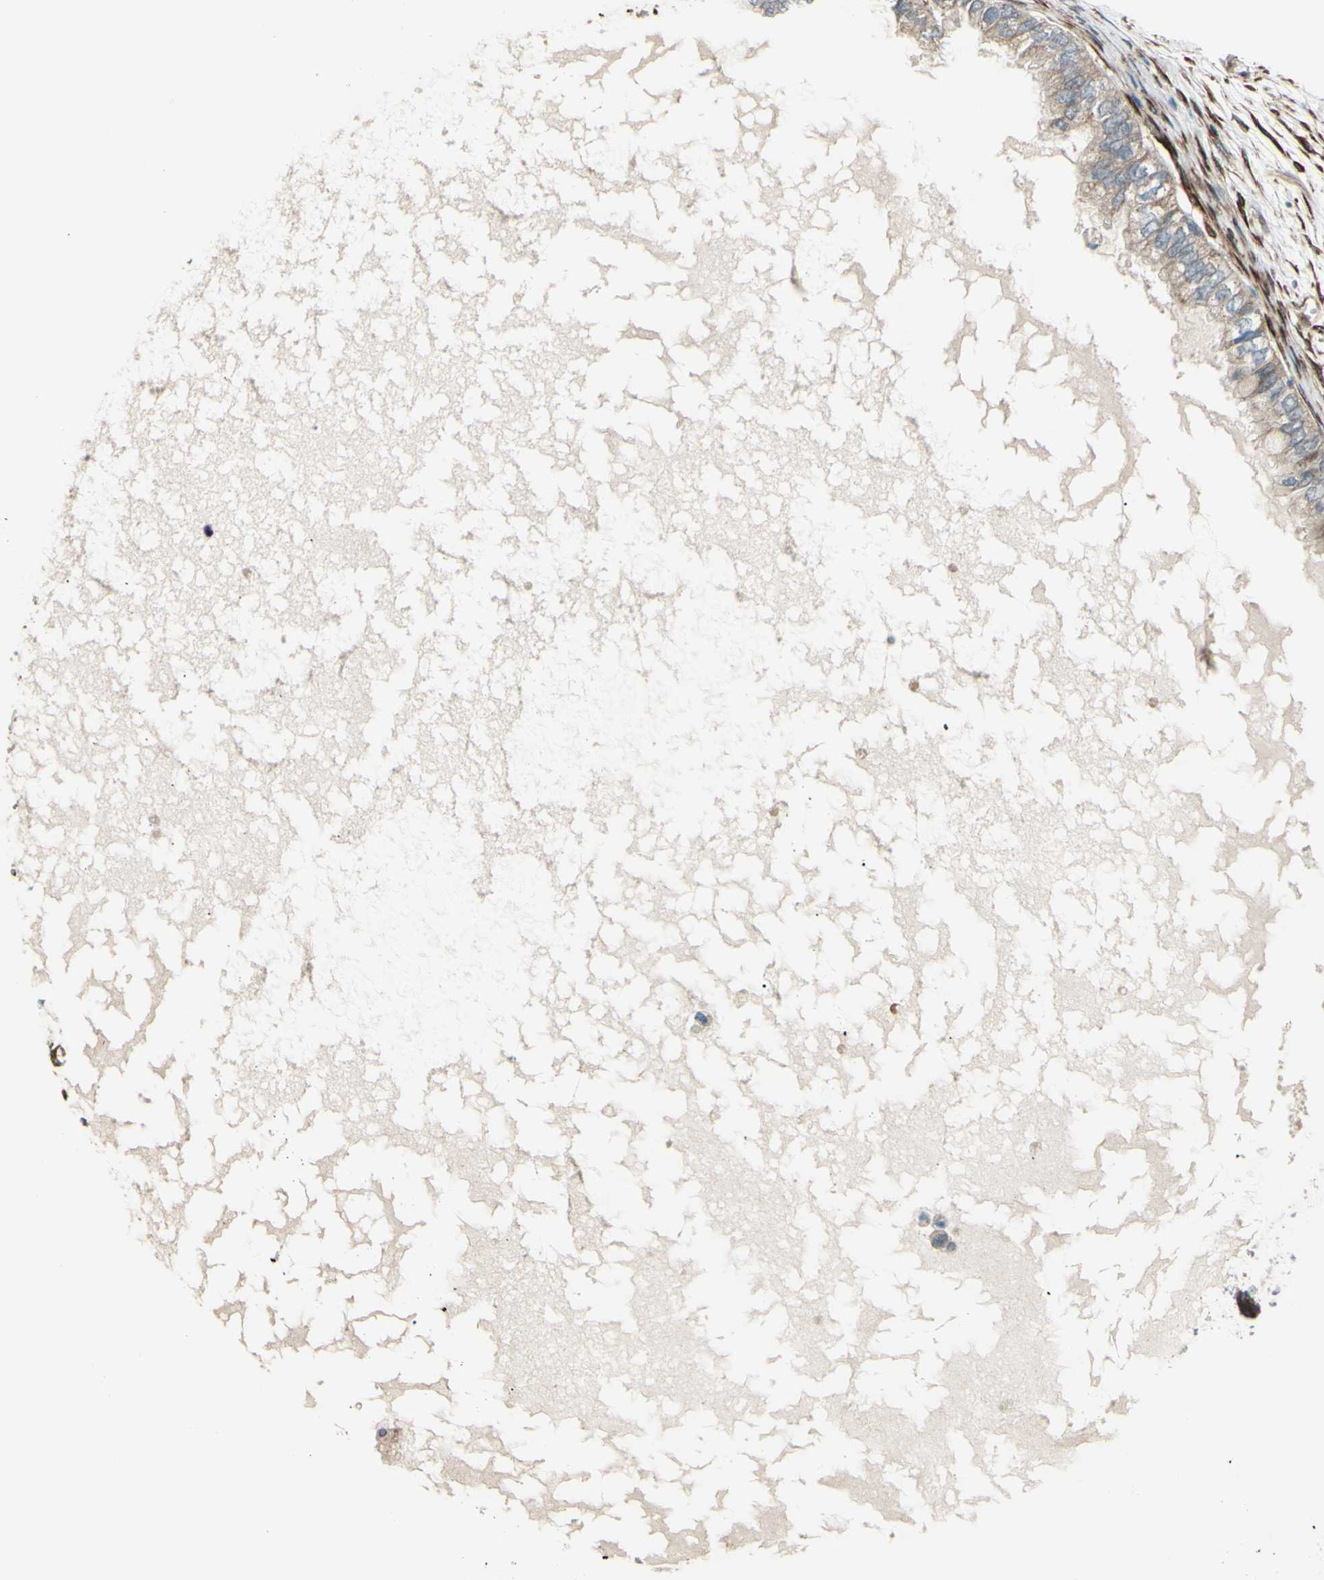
{"staining": {"intensity": "weak", "quantity": ">75%", "location": "cytoplasmic/membranous"}, "tissue": "ovarian cancer", "cell_type": "Tumor cells", "image_type": "cancer", "snomed": [{"axis": "morphology", "description": "Cystadenocarcinoma, mucinous, NOS"}, {"axis": "topography", "description": "Ovary"}], "caption": "Immunohistochemical staining of human mucinous cystadenocarcinoma (ovarian) exhibits low levels of weak cytoplasmic/membranous protein expression in about >75% of tumor cells.", "gene": "PRAF2", "patient": {"sex": "female", "age": 80}}